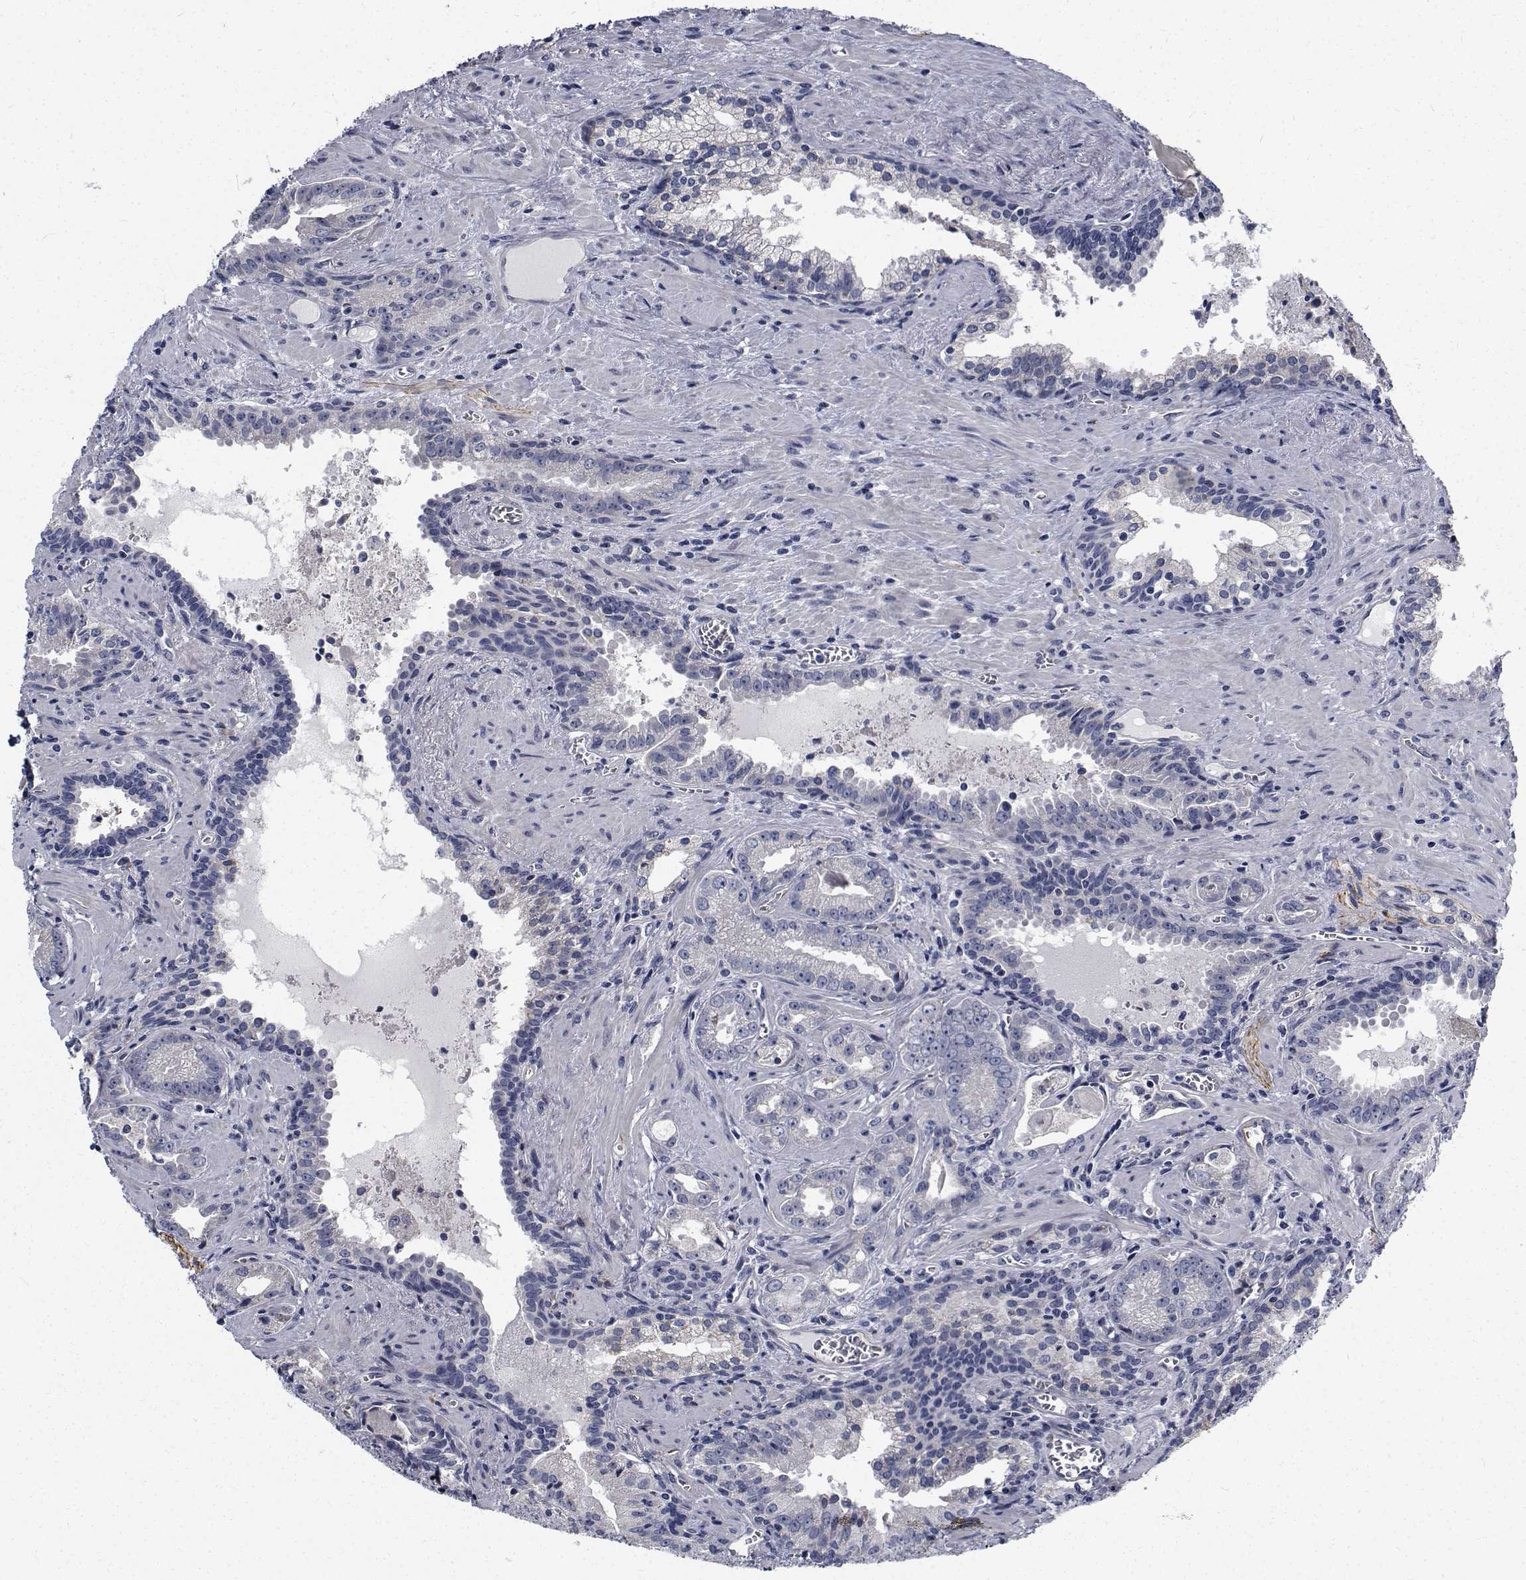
{"staining": {"intensity": "negative", "quantity": "none", "location": "none"}, "tissue": "prostate cancer", "cell_type": "Tumor cells", "image_type": "cancer", "snomed": [{"axis": "morphology", "description": "Adenocarcinoma, High grade"}, {"axis": "topography", "description": "Prostate"}], "caption": "Immunohistochemistry of prostate adenocarcinoma (high-grade) demonstrates no expression in tumor cells.", "gene": "TTBK1", "patient": {"sex": "male", "age": 68}}